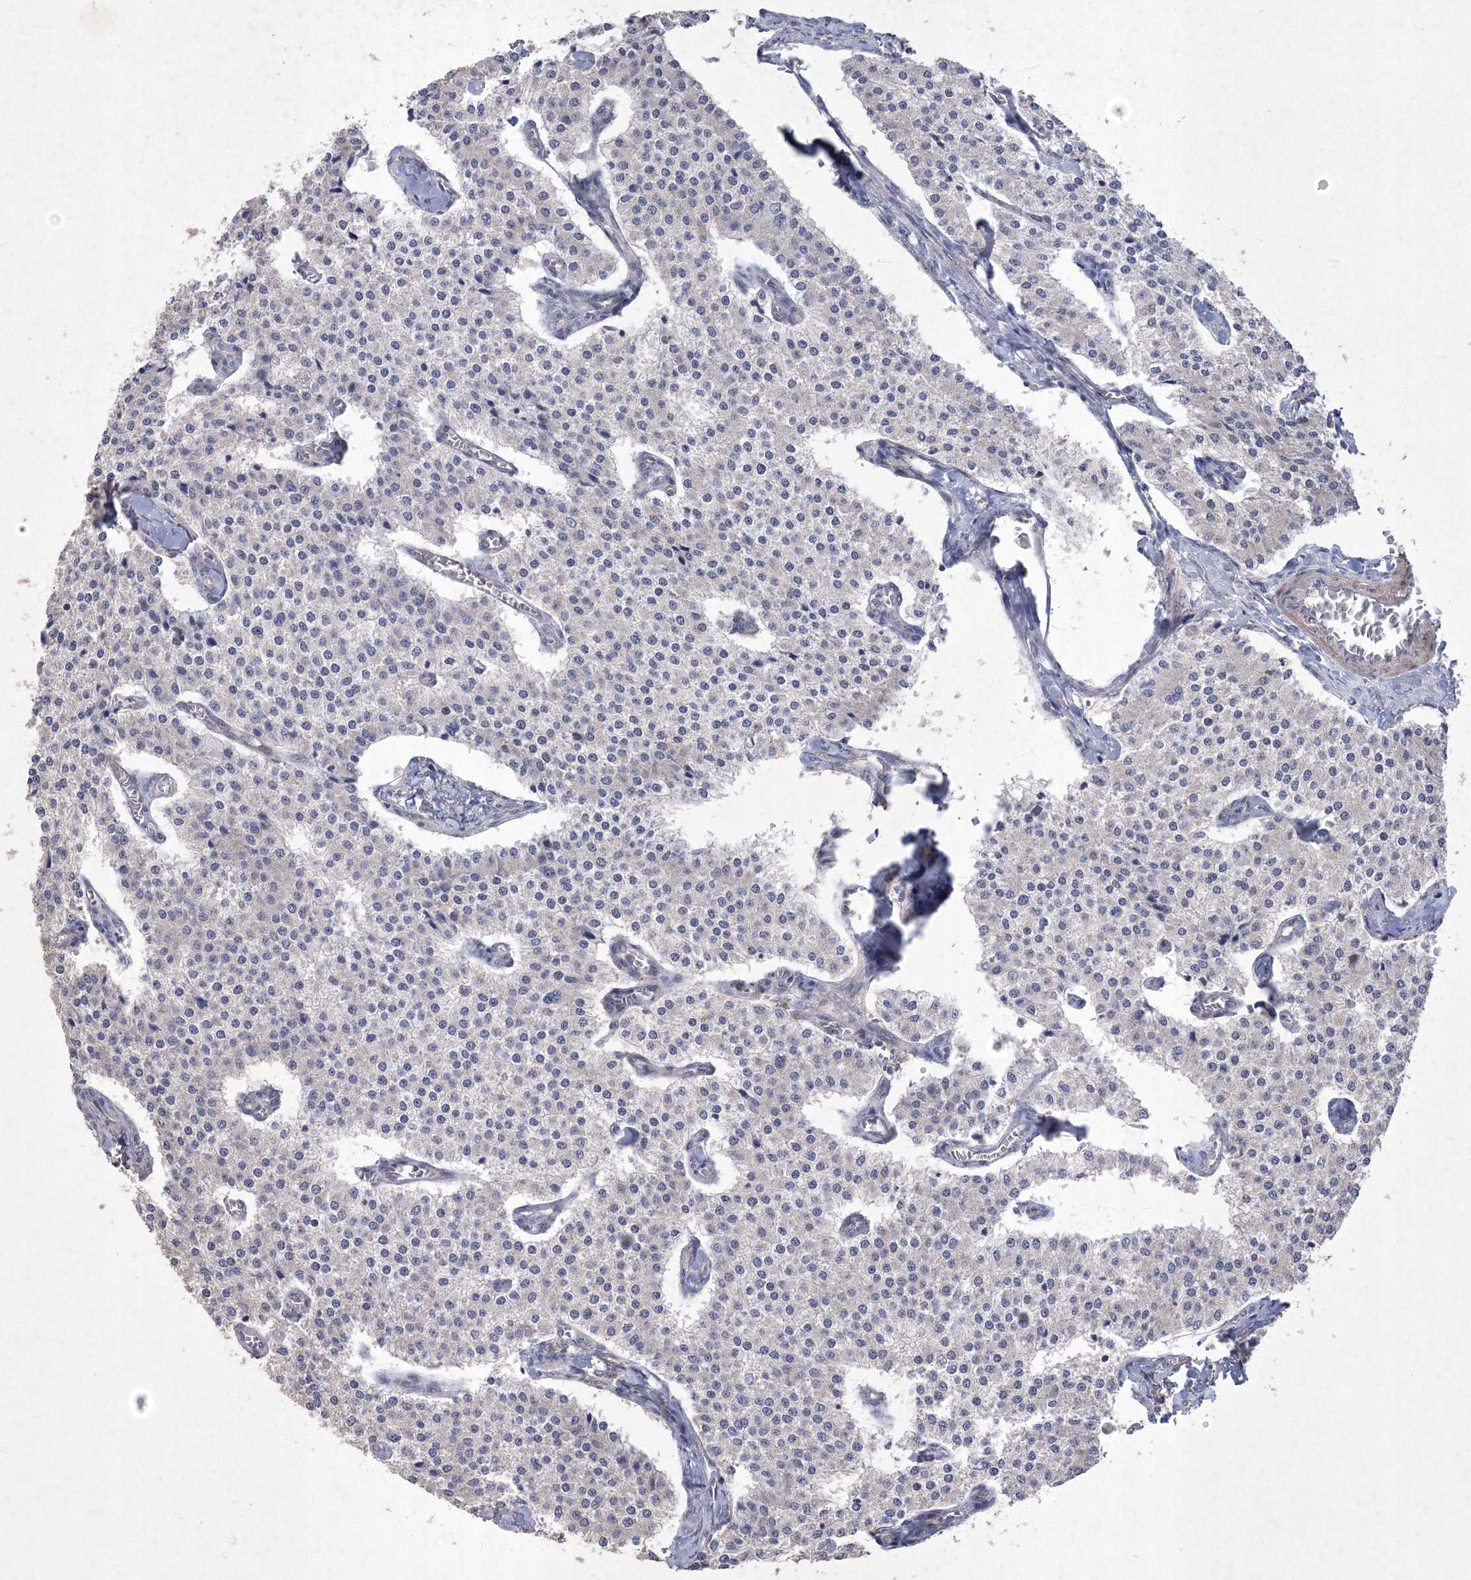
{"staining": {"intensity": "negative", "quantity": "none", "location": "none"}, "tissue": "carcinoid", "cell_type": "Tumor cells", "image_type": "cancer", "snomed": [{"axis": "morphology", "description": "Carcinoid, malignant, NOS"}, {"axis": "topography", "description": "Colon"}], "caption": "Carcinoid stained for a protein using immunohistochemistry shows no staining tumor cells.", "gene": "MTRF1L", "patient": {"sex": "female", "age": 52}}